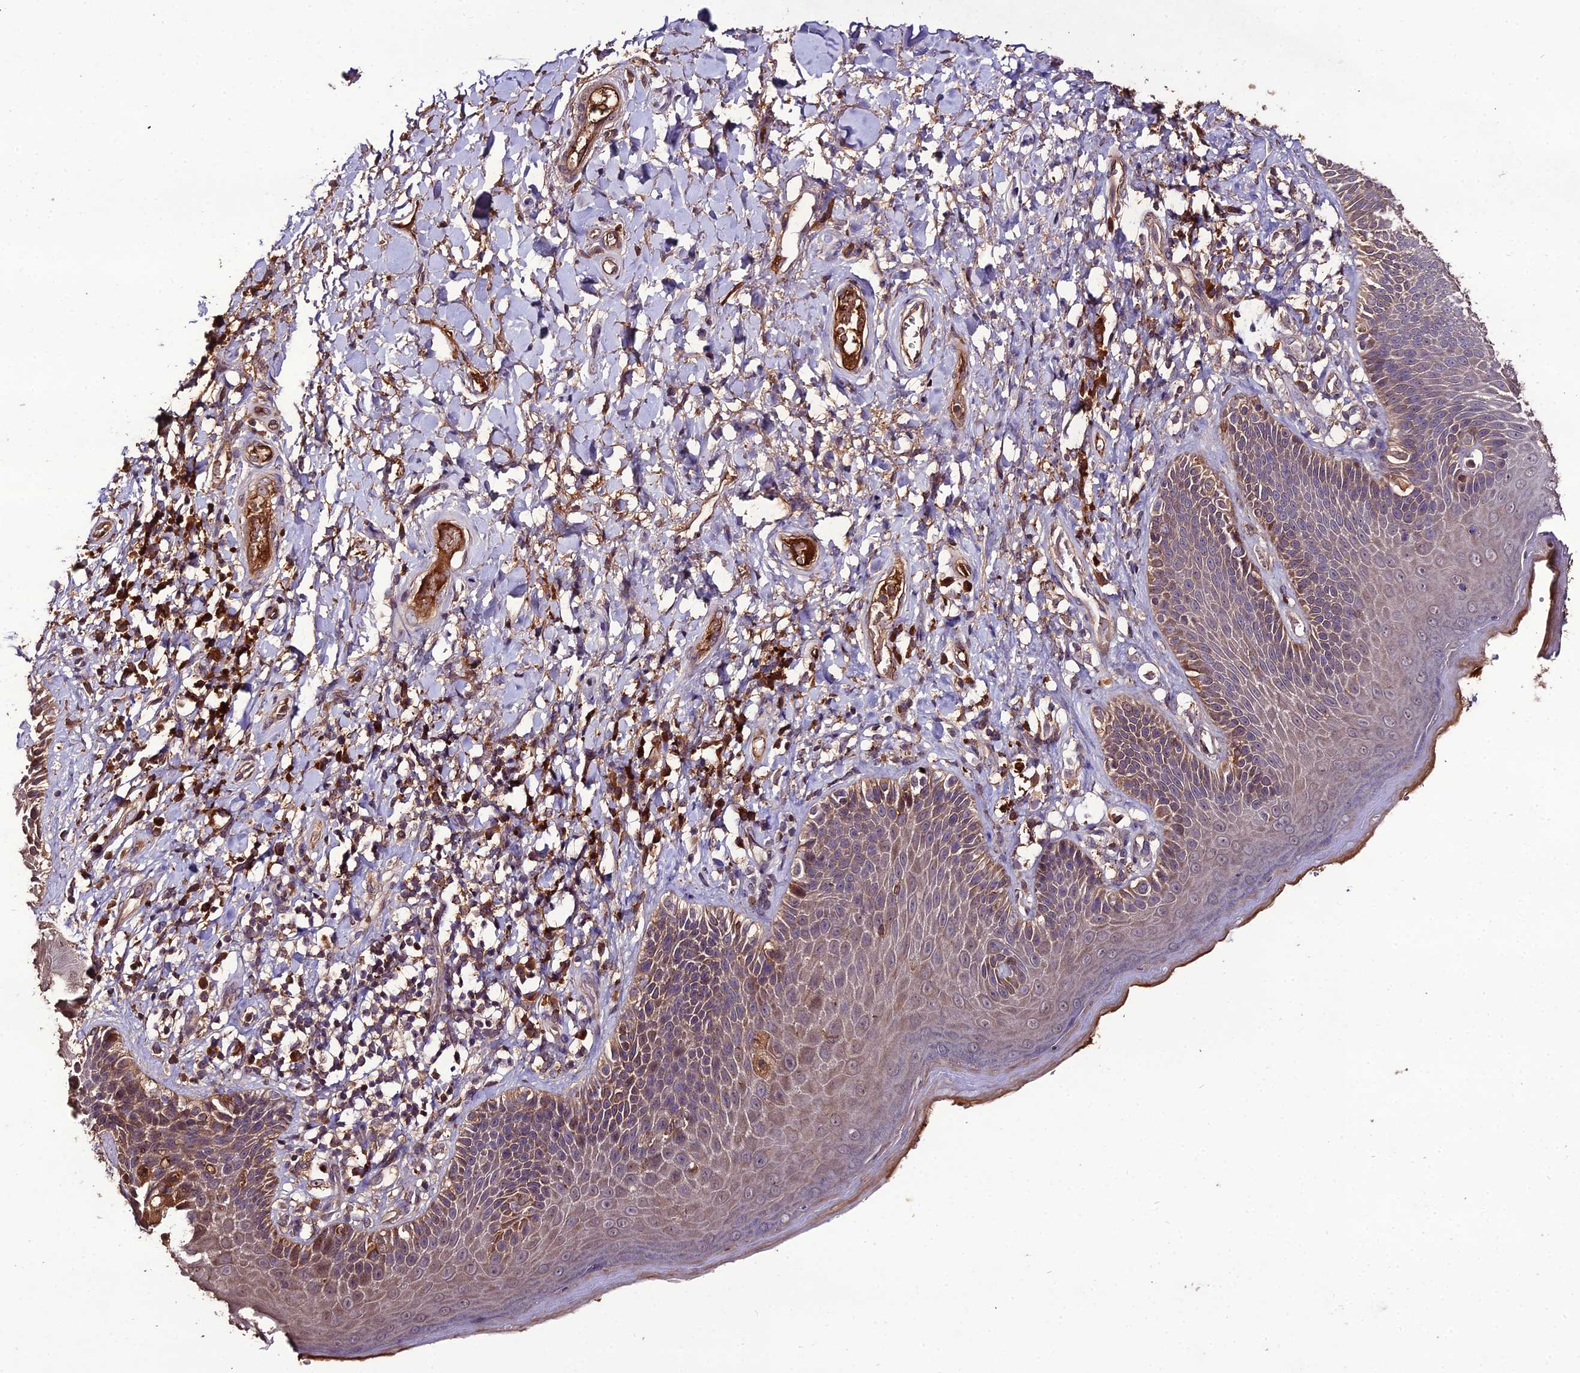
{"staining": {"intensity": "moderate", "quantity": ">75%", "location": "cytoplasmic/membranous"}, "tissue": "skin", "cell_type": "Epidermal cells", "image_type": "normal", "snomed": [{"axis": "morphology", "description": "Normal tissue, NOS"}, {"axis": "topography", "description": "Anal"}], "caption": "Skin stained with IHC exhibits moderate cytoplasmic/membranous expression in about >75% of epidermal cells.", "gene": "KCTD16", "patient": {"sex": "female", "age": 89}}